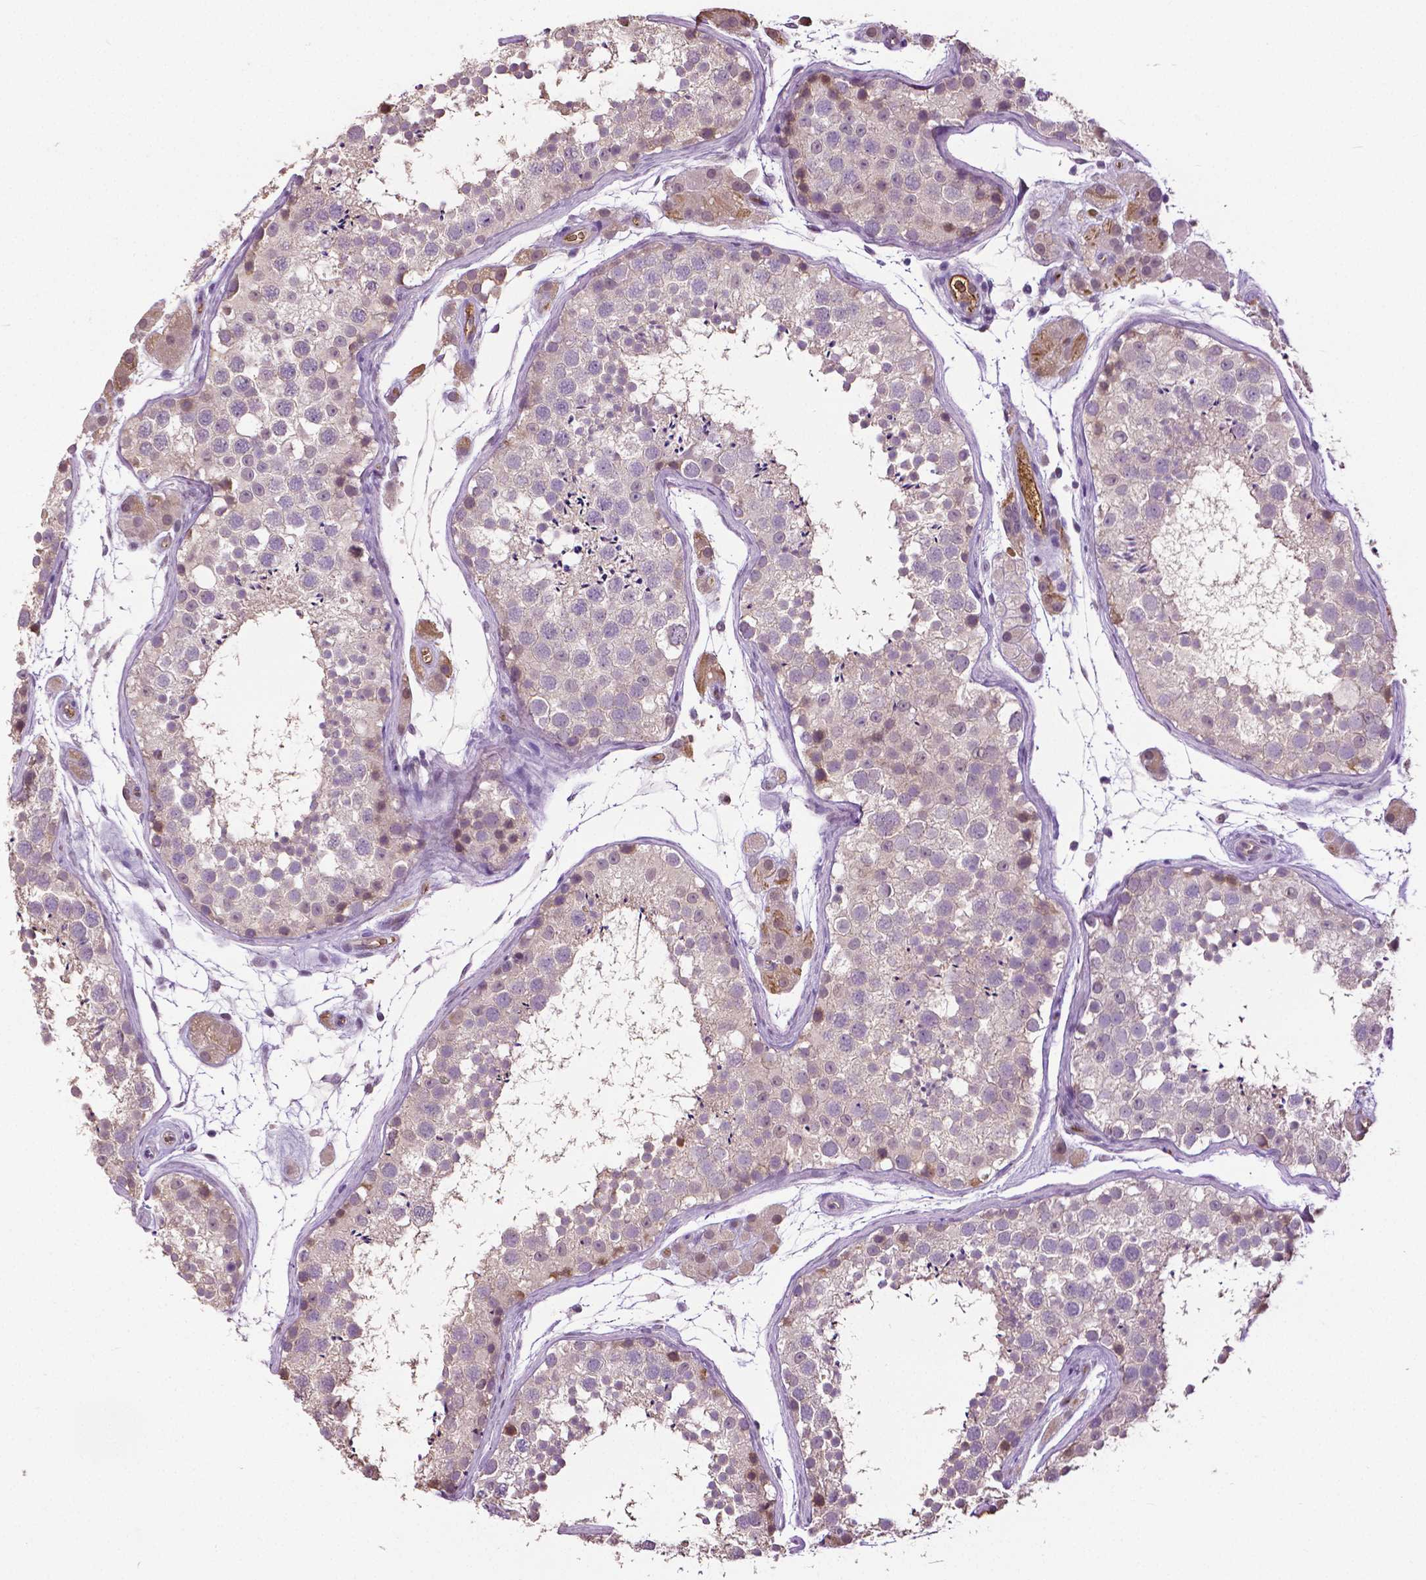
{"staining": {"intensity": "weak", "quantity": "<25%", "location": "cytoplasmic/membranous"}, "tissue": "testis", "cell_type": "Cells in seminiferous ducts", "image_type": "normal", "snomed": [{"axis": "morphology", "description": "Normal tissue, NOS"}, {"axis": "topography", "description": "Testis"}], "caption": "DAB immunohistochemical staining of normal human testis reveals no significant positivity in cells in seminiferous ducts. The staining was performed using DAB to visualize the protein expression in brown, while the nuclei were stained in blue with hematoxylin (Magnification: 20x).", "gene": "PTPN5", "patient": {"sex": "male", "age": 41}}